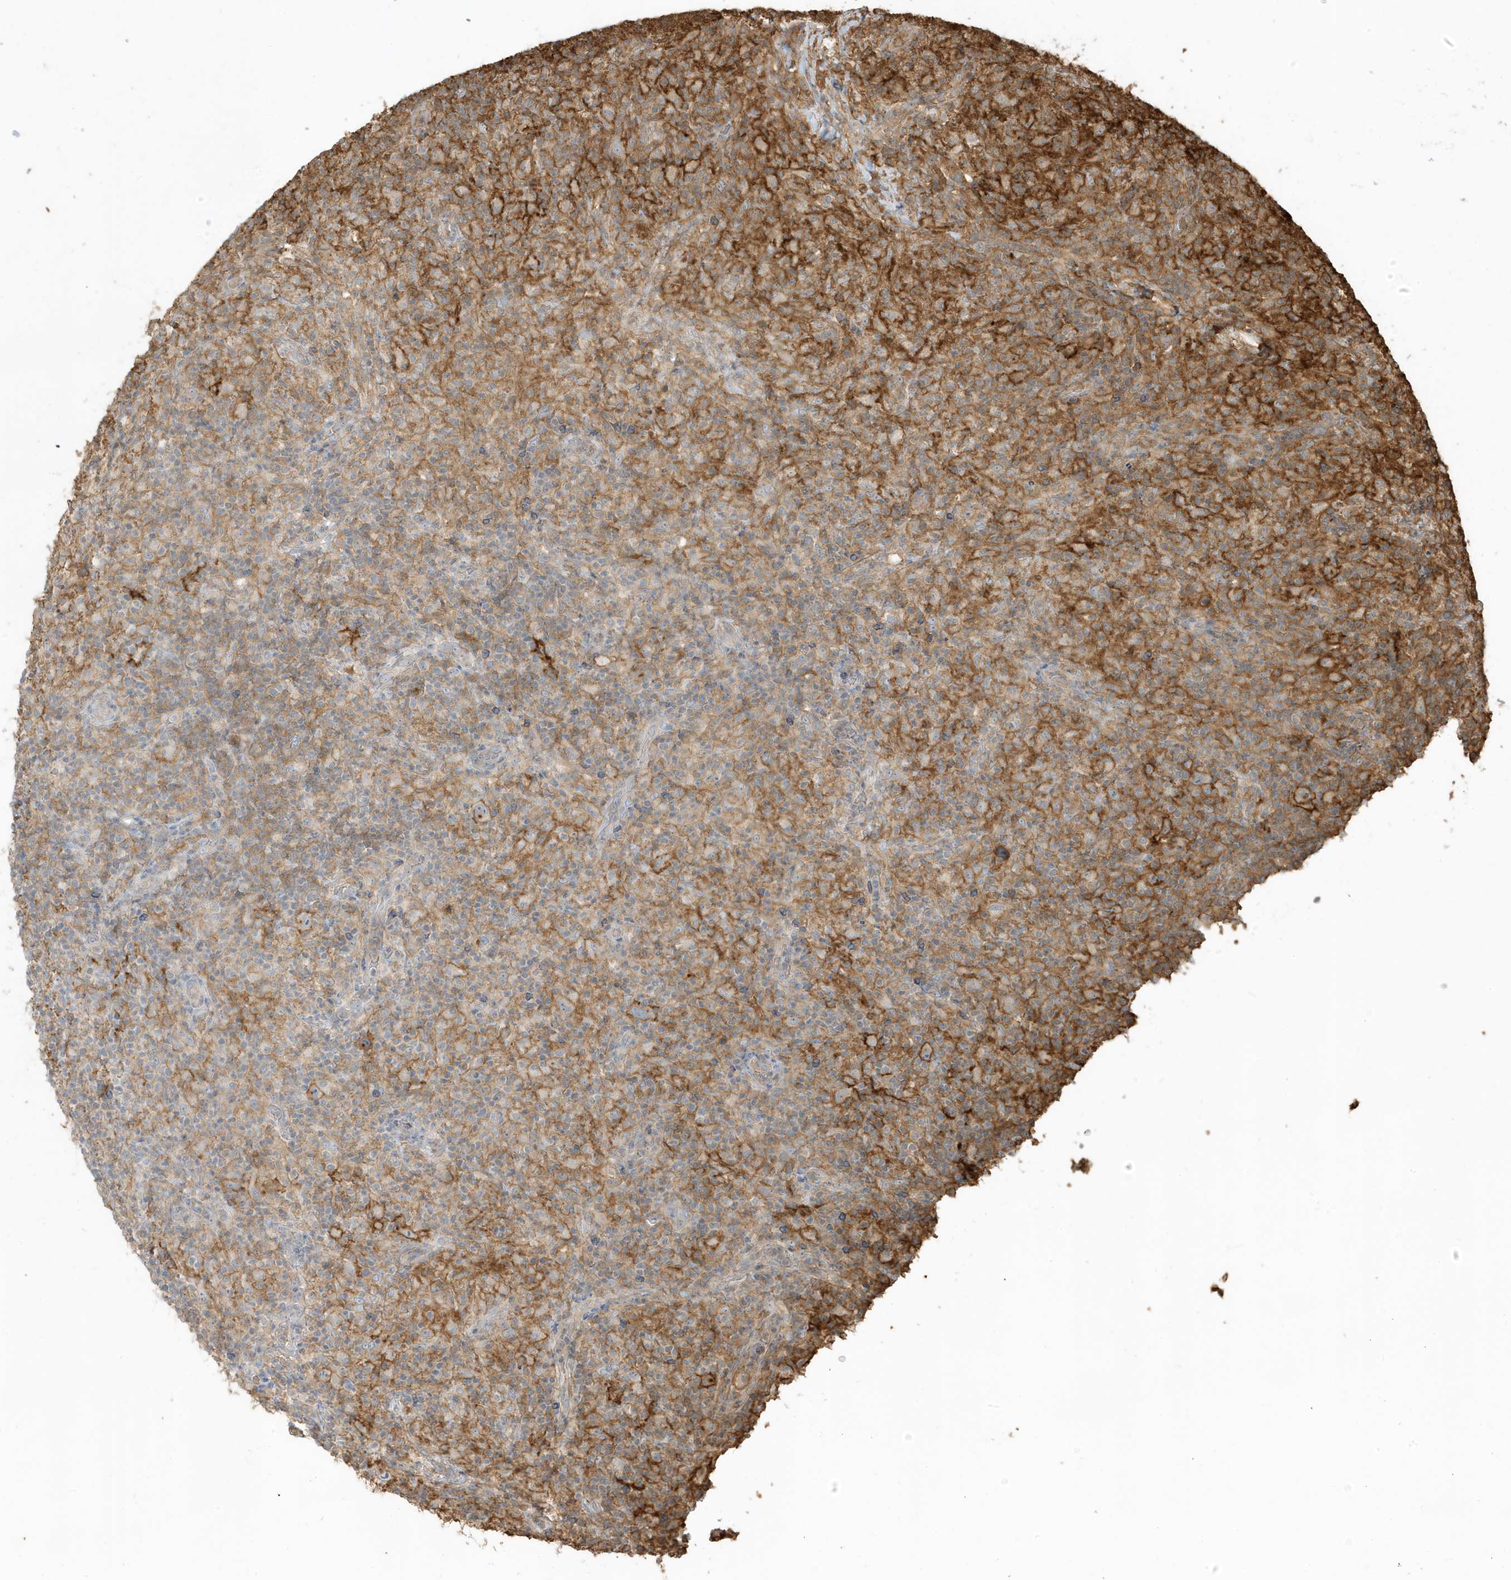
{"staining": {"intensity": "negative", "quantity": "none", "location": "none"}, "tissue": "lymphoma", "cell_type": "Tumor cells", "image_type": "cancer", "snomed": [{"axis": "morphology", "description": "Hodgkin's disease, NOS"}, {"axis": "topography", "description": "Lymph node"}], "caption": "Immunohistochemistry photomicrograph of neoplastic tissue: Hodgkin's disease stained with DAB demonstrates no significant protein staining in tumor cells.", "gene": "ZBTB8A", "patient": {"sex": "male", "age": 70}}